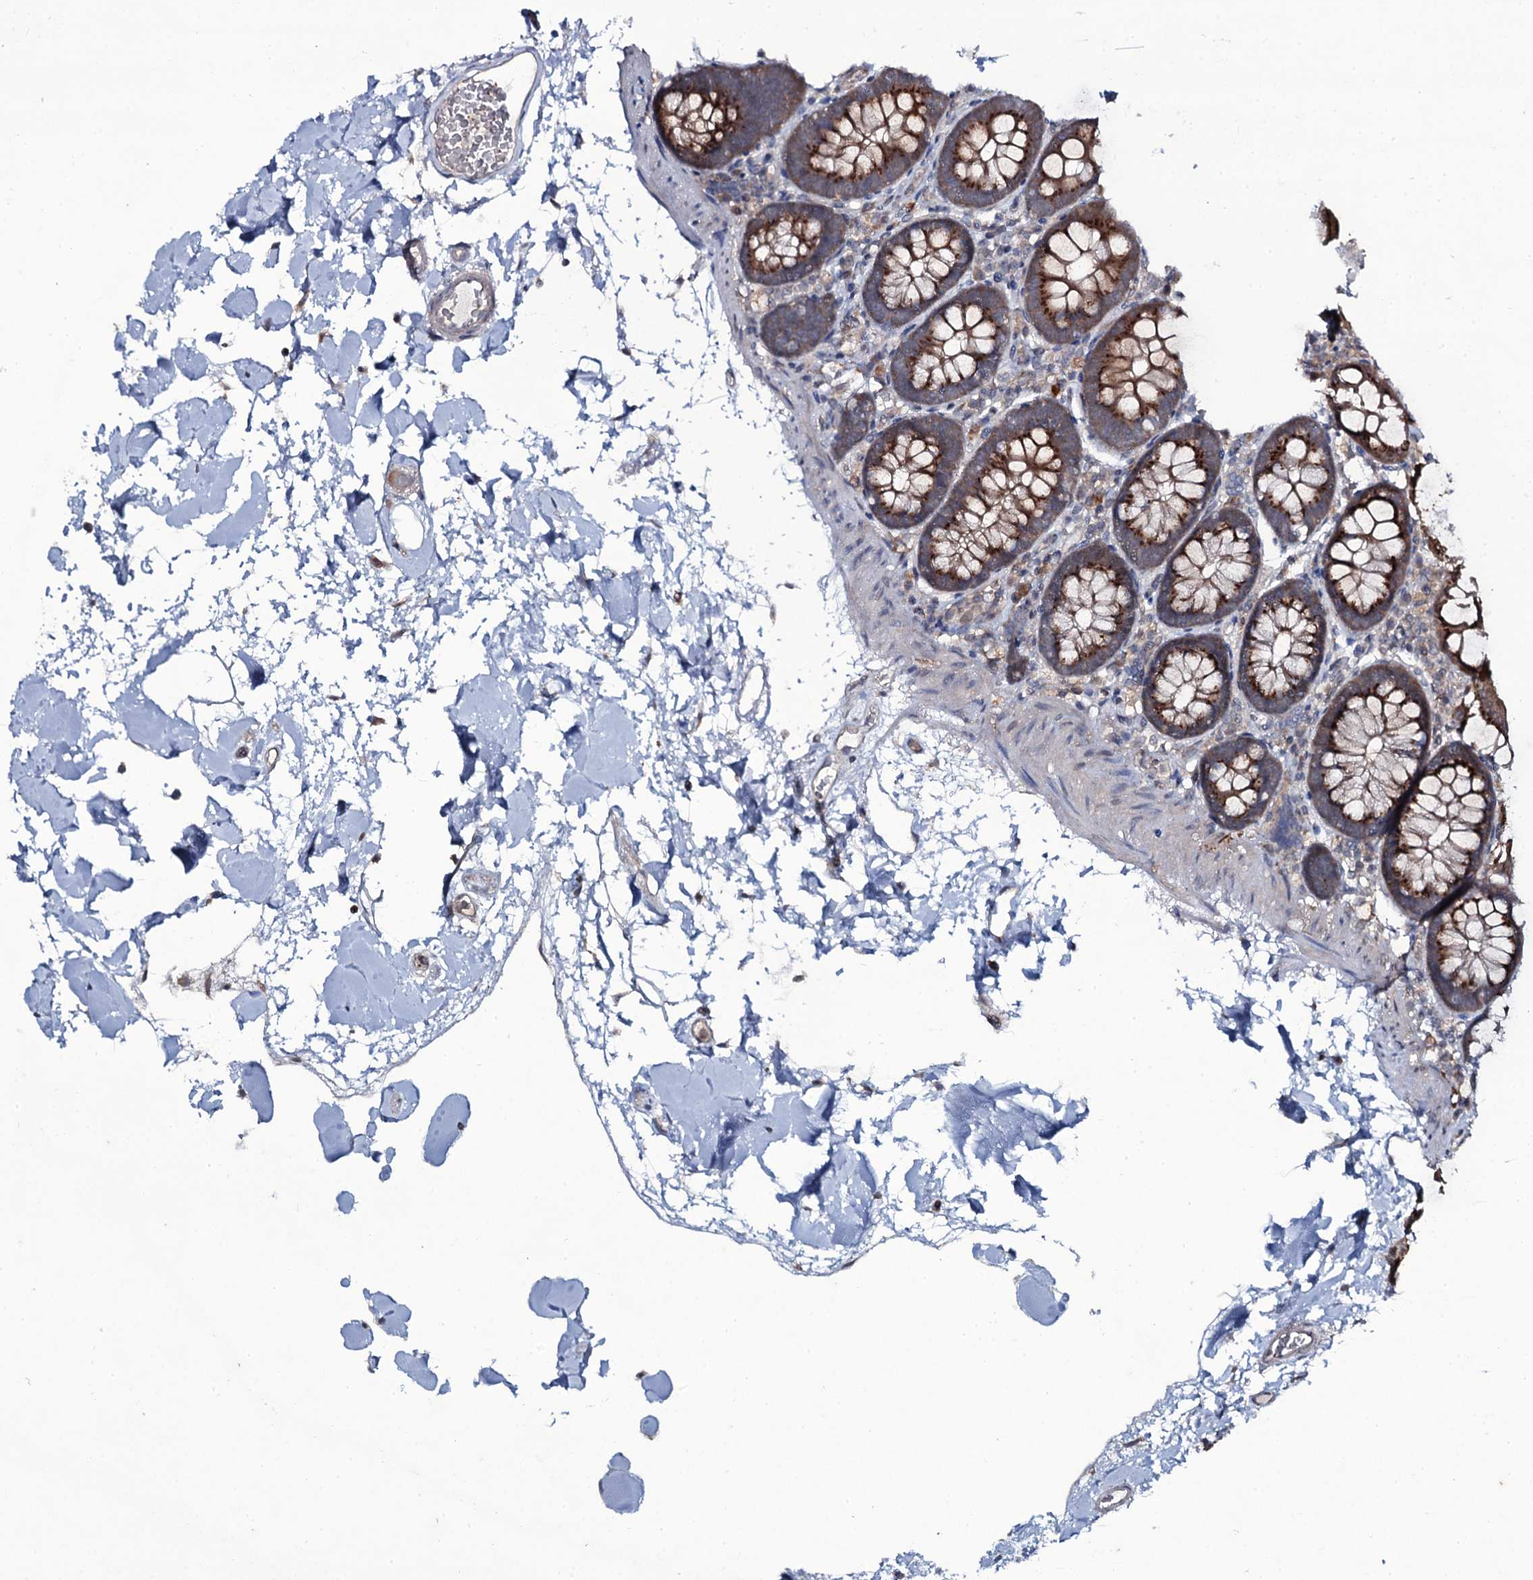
{"staining": {"intensity": "weak", "quantity": ">75%", "location": "cytoplasmic/membranous"}, "tissue": "colon", "cell_type": "Endothelial cells", "image_type": "normal", "snomed": [{"axis": "morphology", "description": "Normal tissue, NOS"}, {"axis": "topography", "description": "Colon"}], "caption": "Weak cytoplasmic/membranous positivity for a protein is appreciated in about >75% of endothelial cells of normal colon using IHC.", "gene": "SNAP23", "patient": {"sex": "male", "age": 75}}